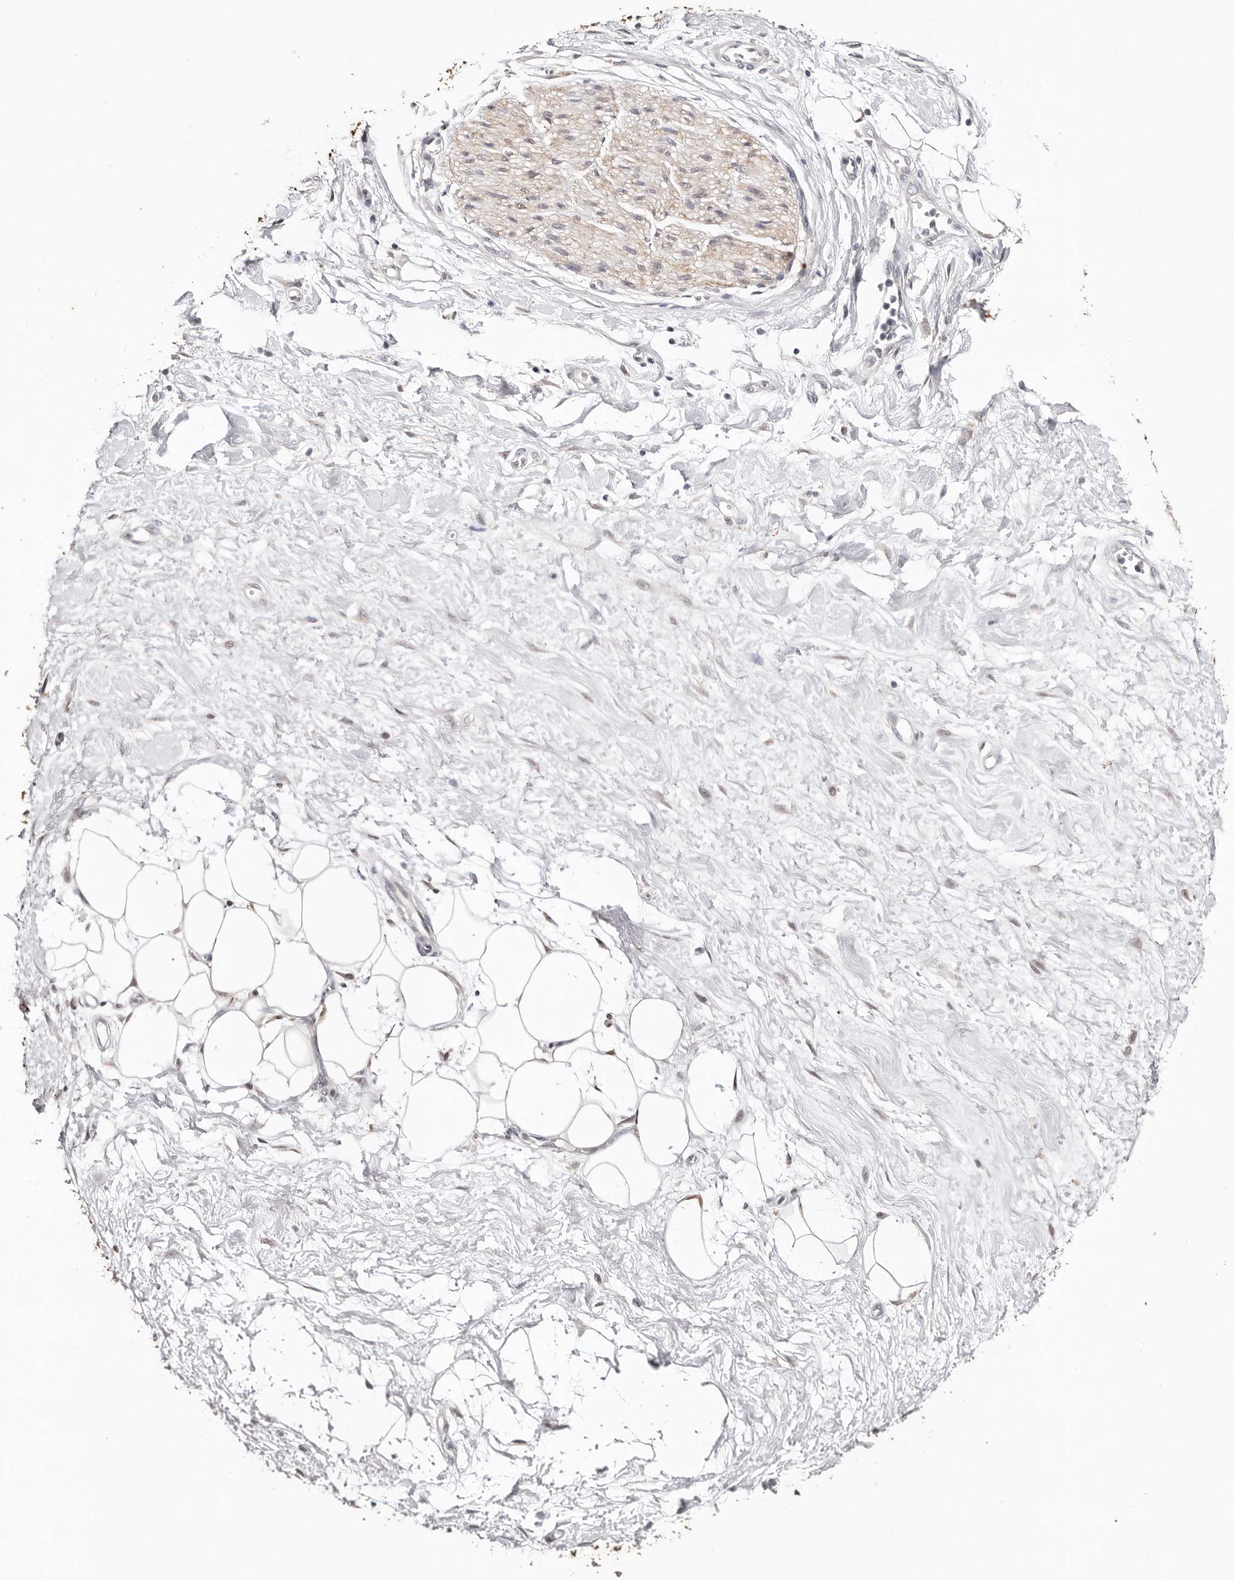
{"staining": {"intensity": "weak", "quantity": "25%-75%", "location": "cytoplasmic/membranous,nuclear"}, "tissue": "adipose tissue", "cell_type": "Adipocytes", "image_type": "normal", "snomed": [{"axis": "morphology", "description": "Normal tissue, NOS"}, {"axis": "morphology", "description": "Adenocarcinoma, NOS"}, {"axis": "topography", "description": "Pancreas"}, {"axis": "topography", "description": "Peripheral nerve tissue"}], "caption": "Protein expression analysis of benign adipose tissue demonstrates weak cytoplasmic/membranous,nuclear staining in approximately 25%-75% of adipocytes.", "gene": "TYW3", "patient": {"sex": "male", "age": 59}}